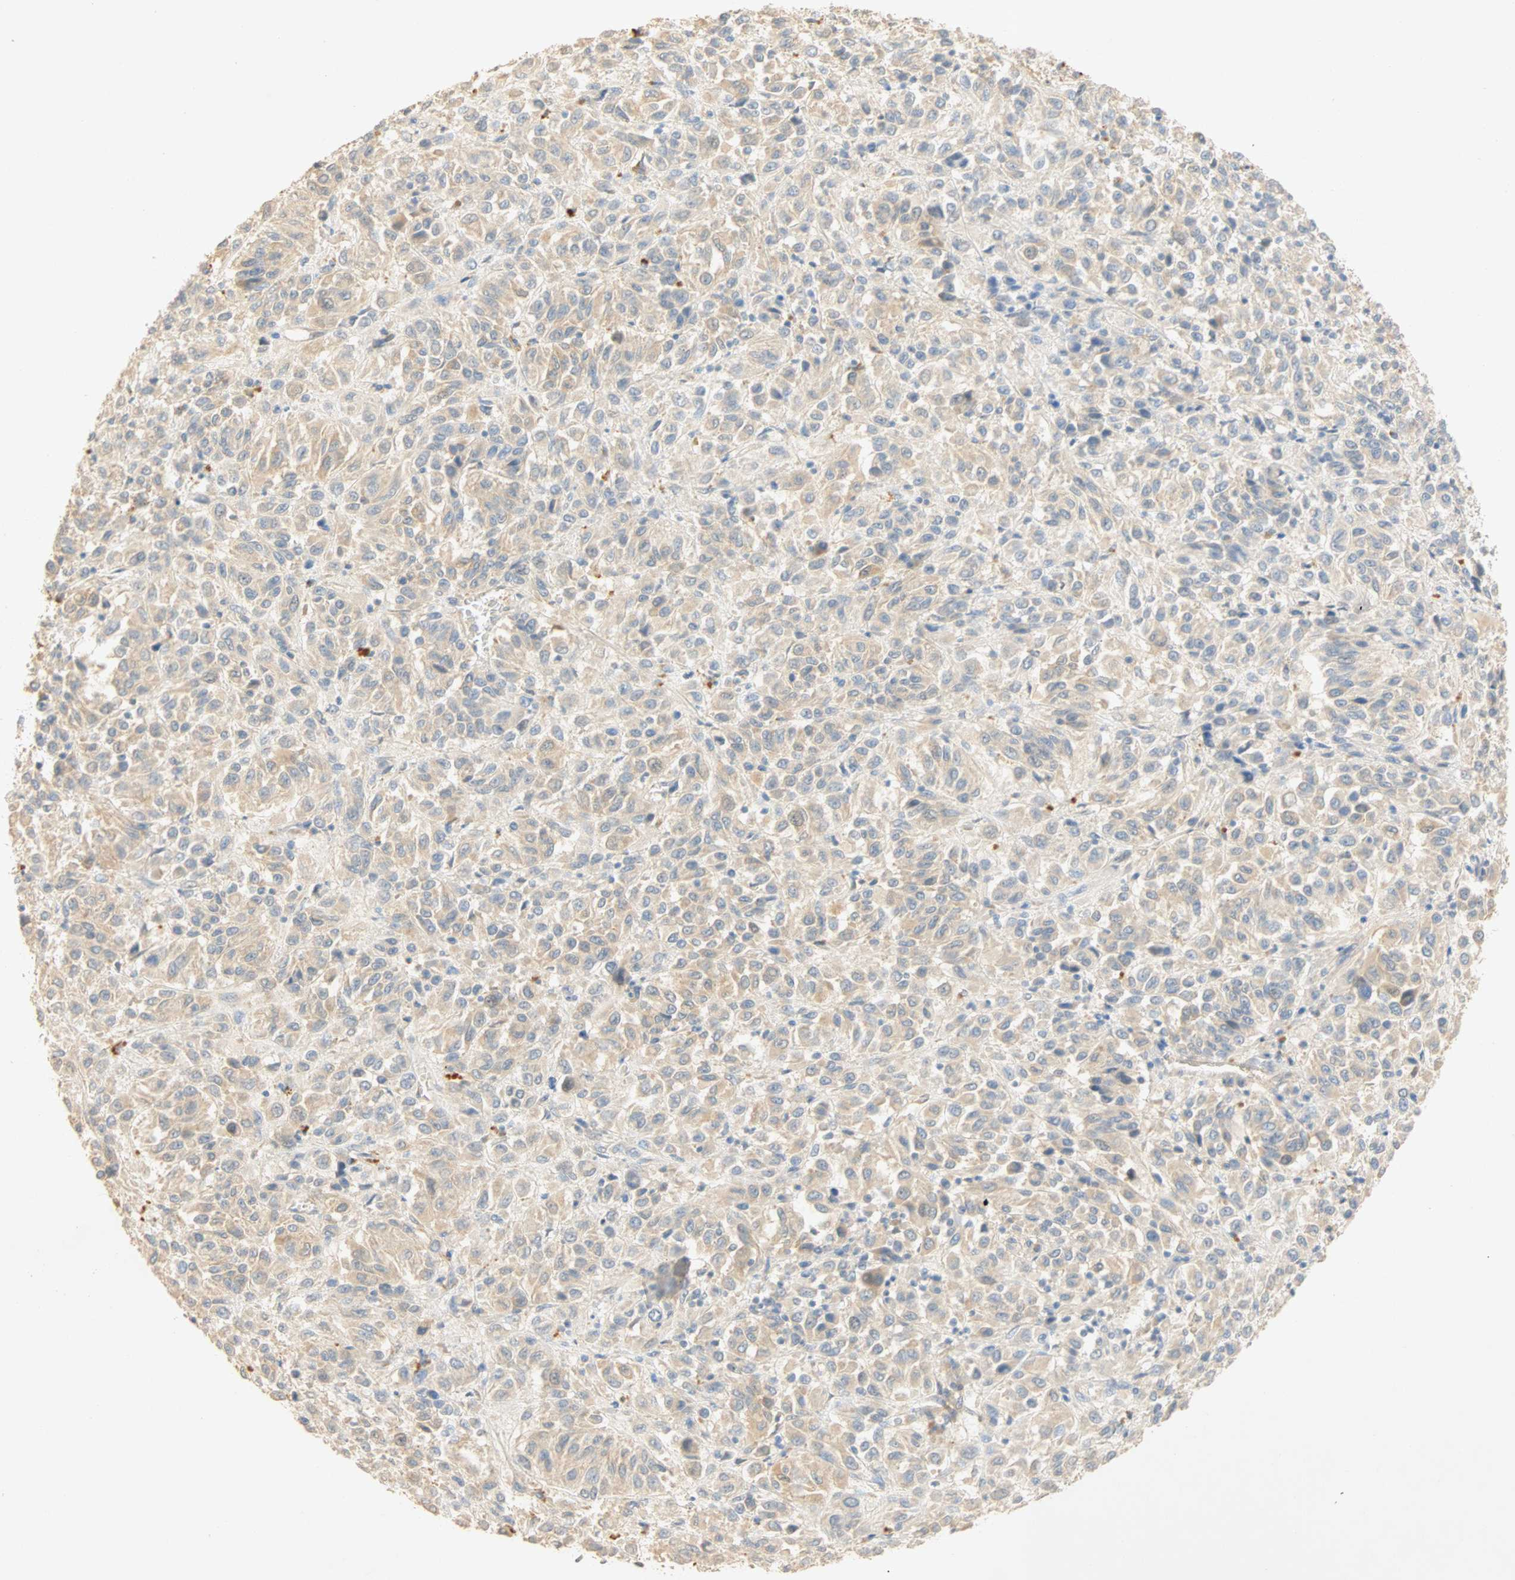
{"staining": {"intensity": "weak", "quantity": "25%-75%", "location": "cytoplasmic/membranous"}, "tissue": "melanoma", "cell_type": "Tumor cells", "image_type": "cancer", "snomed": [{"axis": "morphology", "description": "Malignant melanoma, Metastatic site"}, {"axis": "topography", "description": "Lung"}], "caption": "DAB immunohistochemical staining of human melanoma exhibits weak cytoplasmic/membranous protein staining in about 25%-75% of tumor cells. The protein is stained brown, and the nuclei are stained in blue (DAB IHC with brightfield microscopy, high magnification).", "gene": "SELENBP1", "patient": {"sex": "male", "age": 64}}